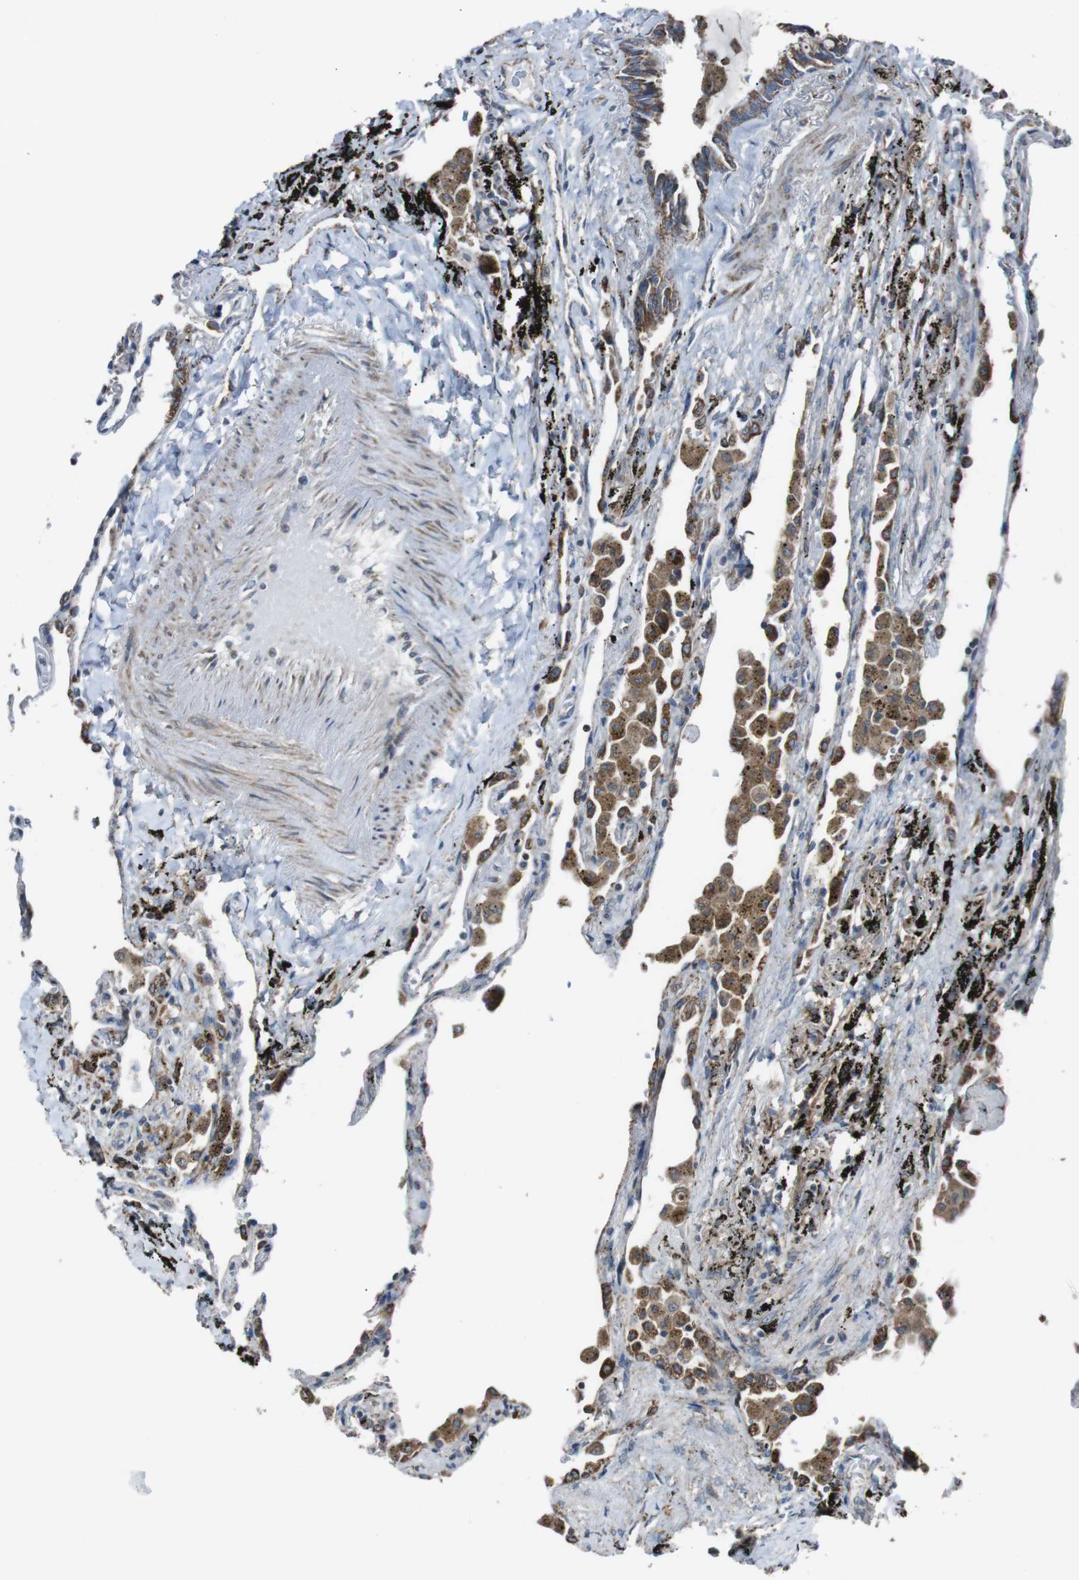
{"staining": {"intensity": "negative", "quantity": "none", "location": "none"}, "tissue": "lung", "cell_type": "Alveolar cells", "image_type": "normal", "snomed": [{"axis": "morphology", "description": "Normal tissue, NOS"}, {"axis": "topography", "description": "Lung"}], "caption": "IHC micrograph of normal lung: lung stained with DAB shows no significant protein staining in alveolar cells.", "gene": "CISD2", "patient": {"sex": "male", "age": 59}}